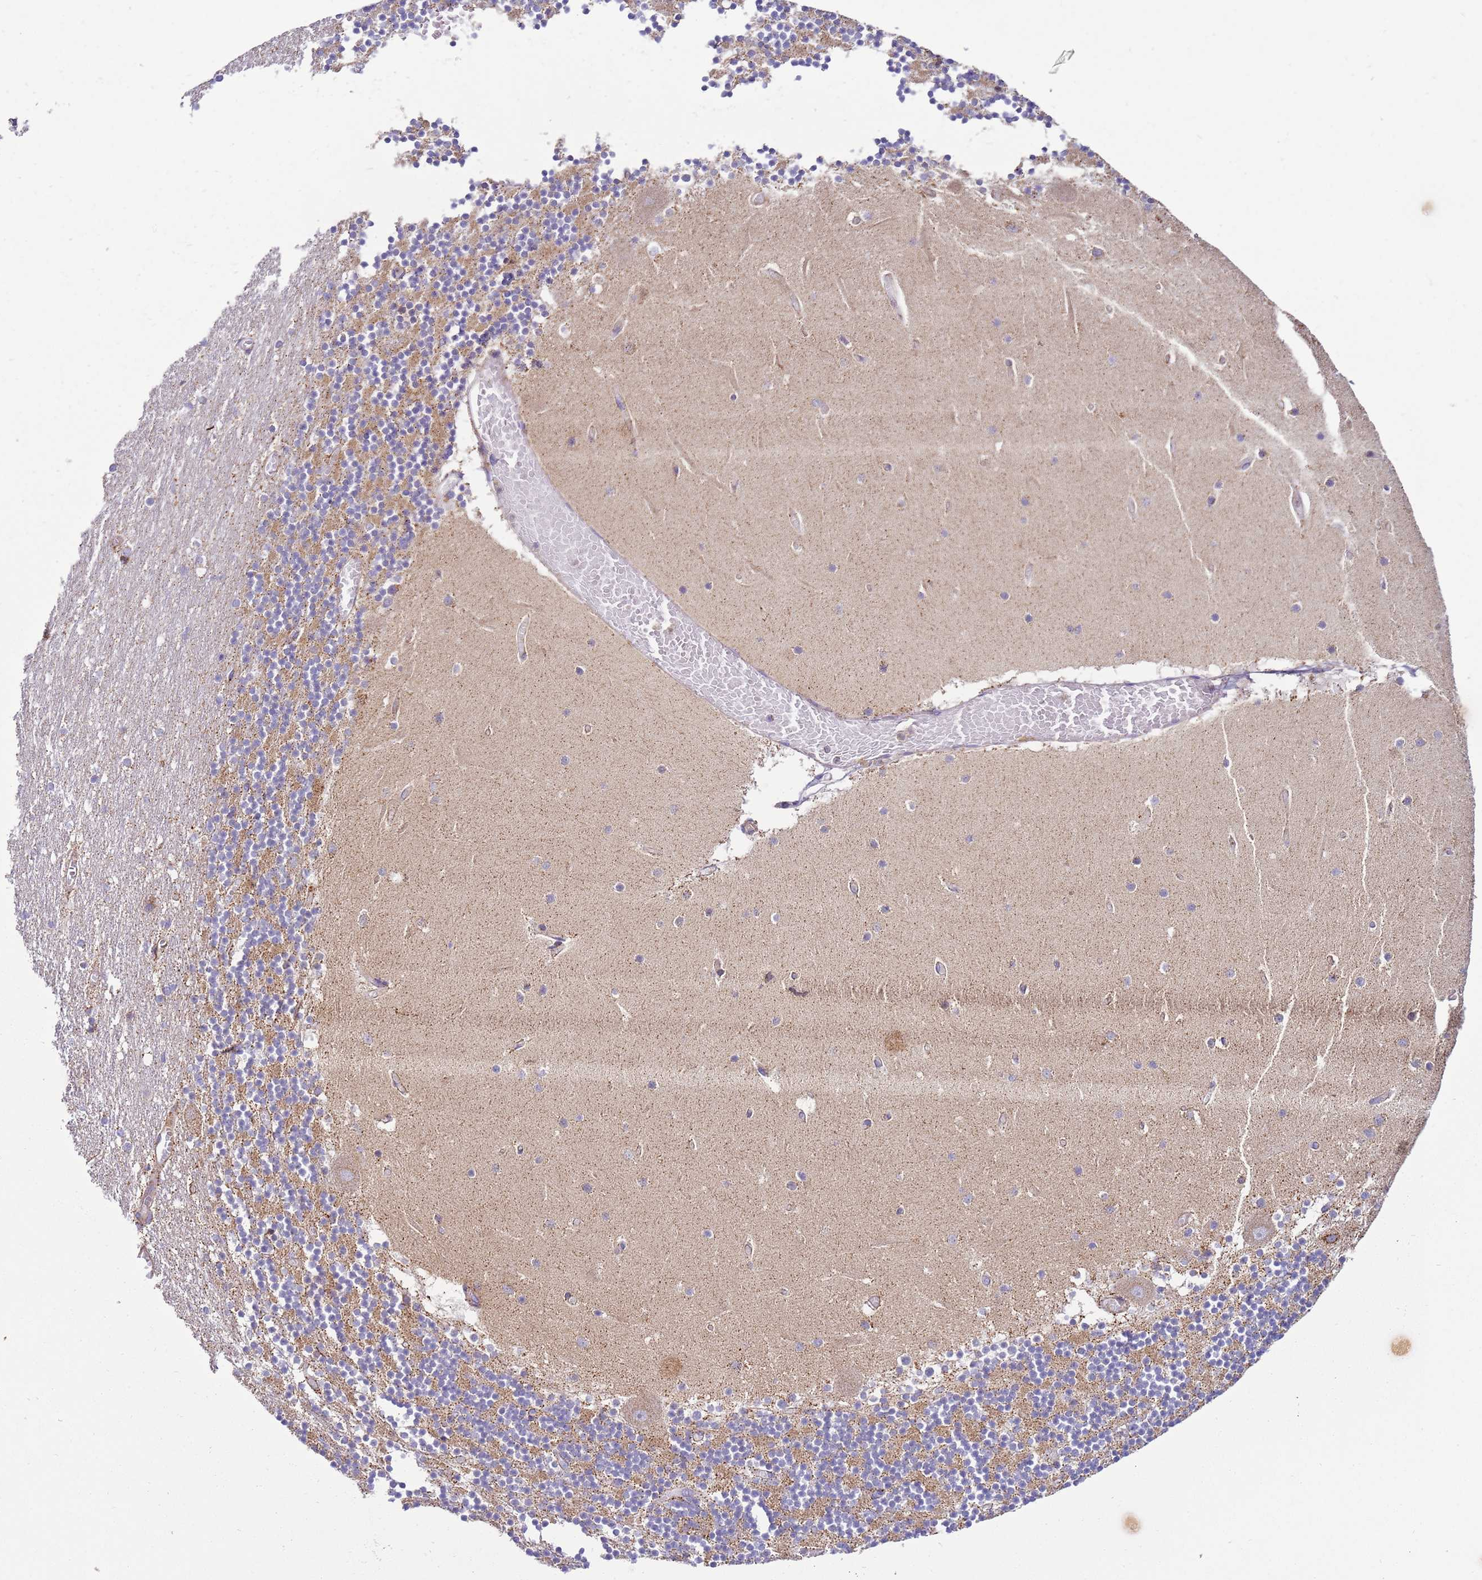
{"staining": {"intensity": "moderate", "quantity": "<25%", "location": "cytoplasmic/membranous"}, "tissue": "cerebellum", "cell_type": "Cells in granular layer", "image_type": "normal", "snomed": [{"axis": "morphology", "description": "Normal tissue, NOS"}, {"axis": "topography", "description": "Cerebellum"}], "caption": "Immunohistochemical staining of unremarkable cerebellum shows low levels of moderate cytoplasmic/membranous positivity in about <25% of cells in granular layer. The protein is stained brown, and the nuclei are stained in blue (DAB IHC with brightfield microscopy, high magnification).", "gene": "MRPL20", "patient": {"sex": "female", "age": 28}}